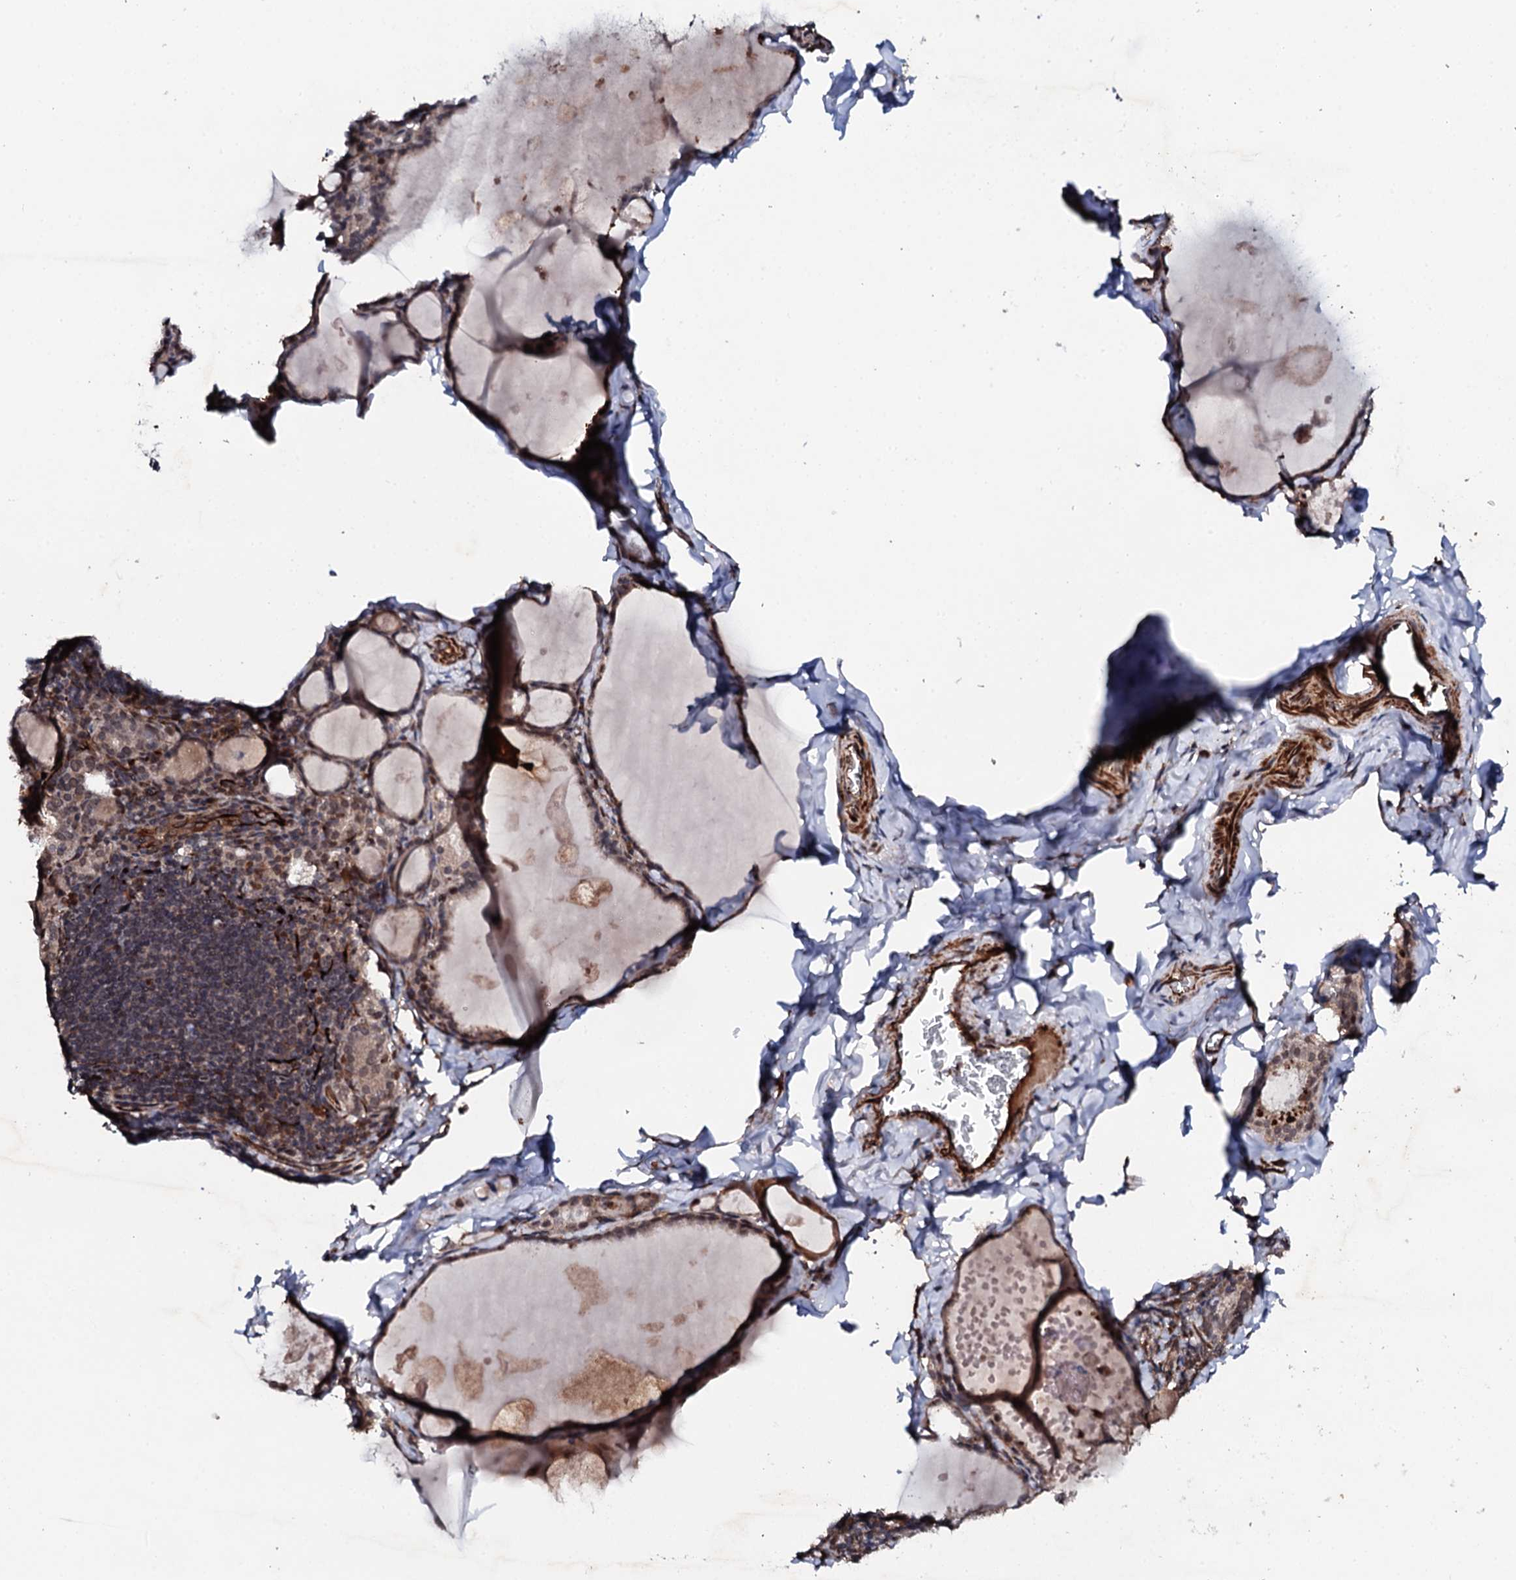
{"staining": {"intensity": "moderate", "quantity": "25%-75%", "location": "nuclear"}, "tissue": "thyroid gland", "cell_type": "Glandular cells", "image_type": "normal", "snomed": [{"axis": "morphology", "description": "Normal tissue, NOS"}, {"axis": "topography", "description": "Thyroid gland"}], "caption": "Immunohistochemistry (DAB (3,3'-diaminobenzidine)) staining of benign human thyroid gland shows moderate nuclear protein positivity in approximately 25%-75% of glandular cells. The staining was performed using DAB, with brown indicating positive protein expression. Nuclei are stained blue with hematoxylin.", "gene": "FAM111A", "patient": {"sex": "male", "age": 56}}